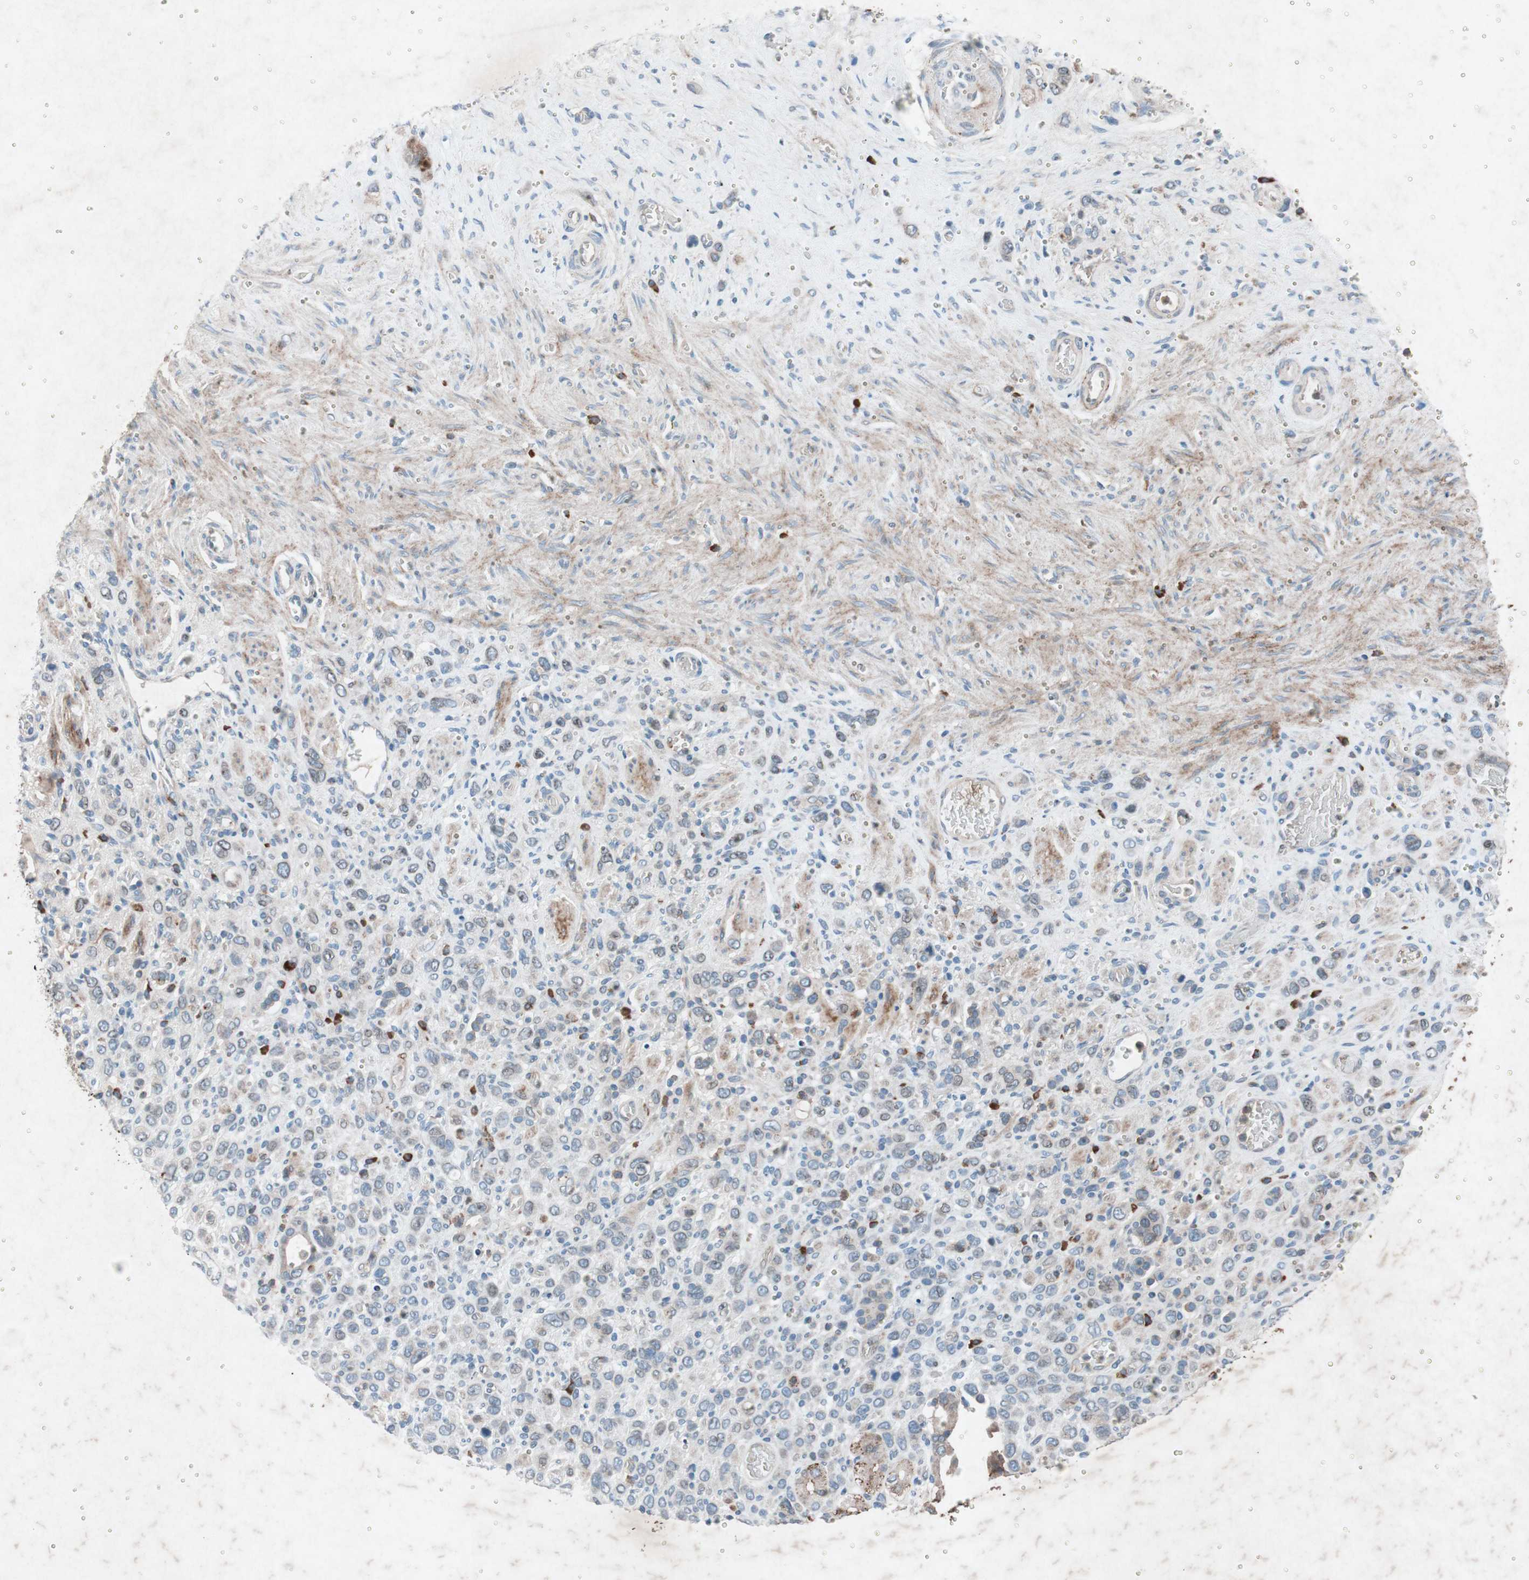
{"staining": {"intensity": "weak", "quantity": "<25%", "location": "cytoplasmic/membranous"}, "tissue": "stomach cancer", "cell_type": "Tumor cells", "image_type": "cancer", "snomed": [{"axis": "morphology", "description": "Normal tissue, NOS"}, {"axis": "morphology", "description": "Adenocarcinoma, NOS"}, {"axis": "morphology", "description": "Adenocarcinoma, High grade"}, {"axis": "topography", "description": "Stomach, upper"}, {"axis": "topography", "description": "Stomach"}], "caption": "The micrograph shows no staining of tumor cells in stomach cancer (adenocarcinoma). (Stains: DAB IHC with hematoxylin counter stain, Microscopy: brightfield microscopy at high magnification).", "gene": "GRB7", "patient": {"sex": "female", "age": 65}}